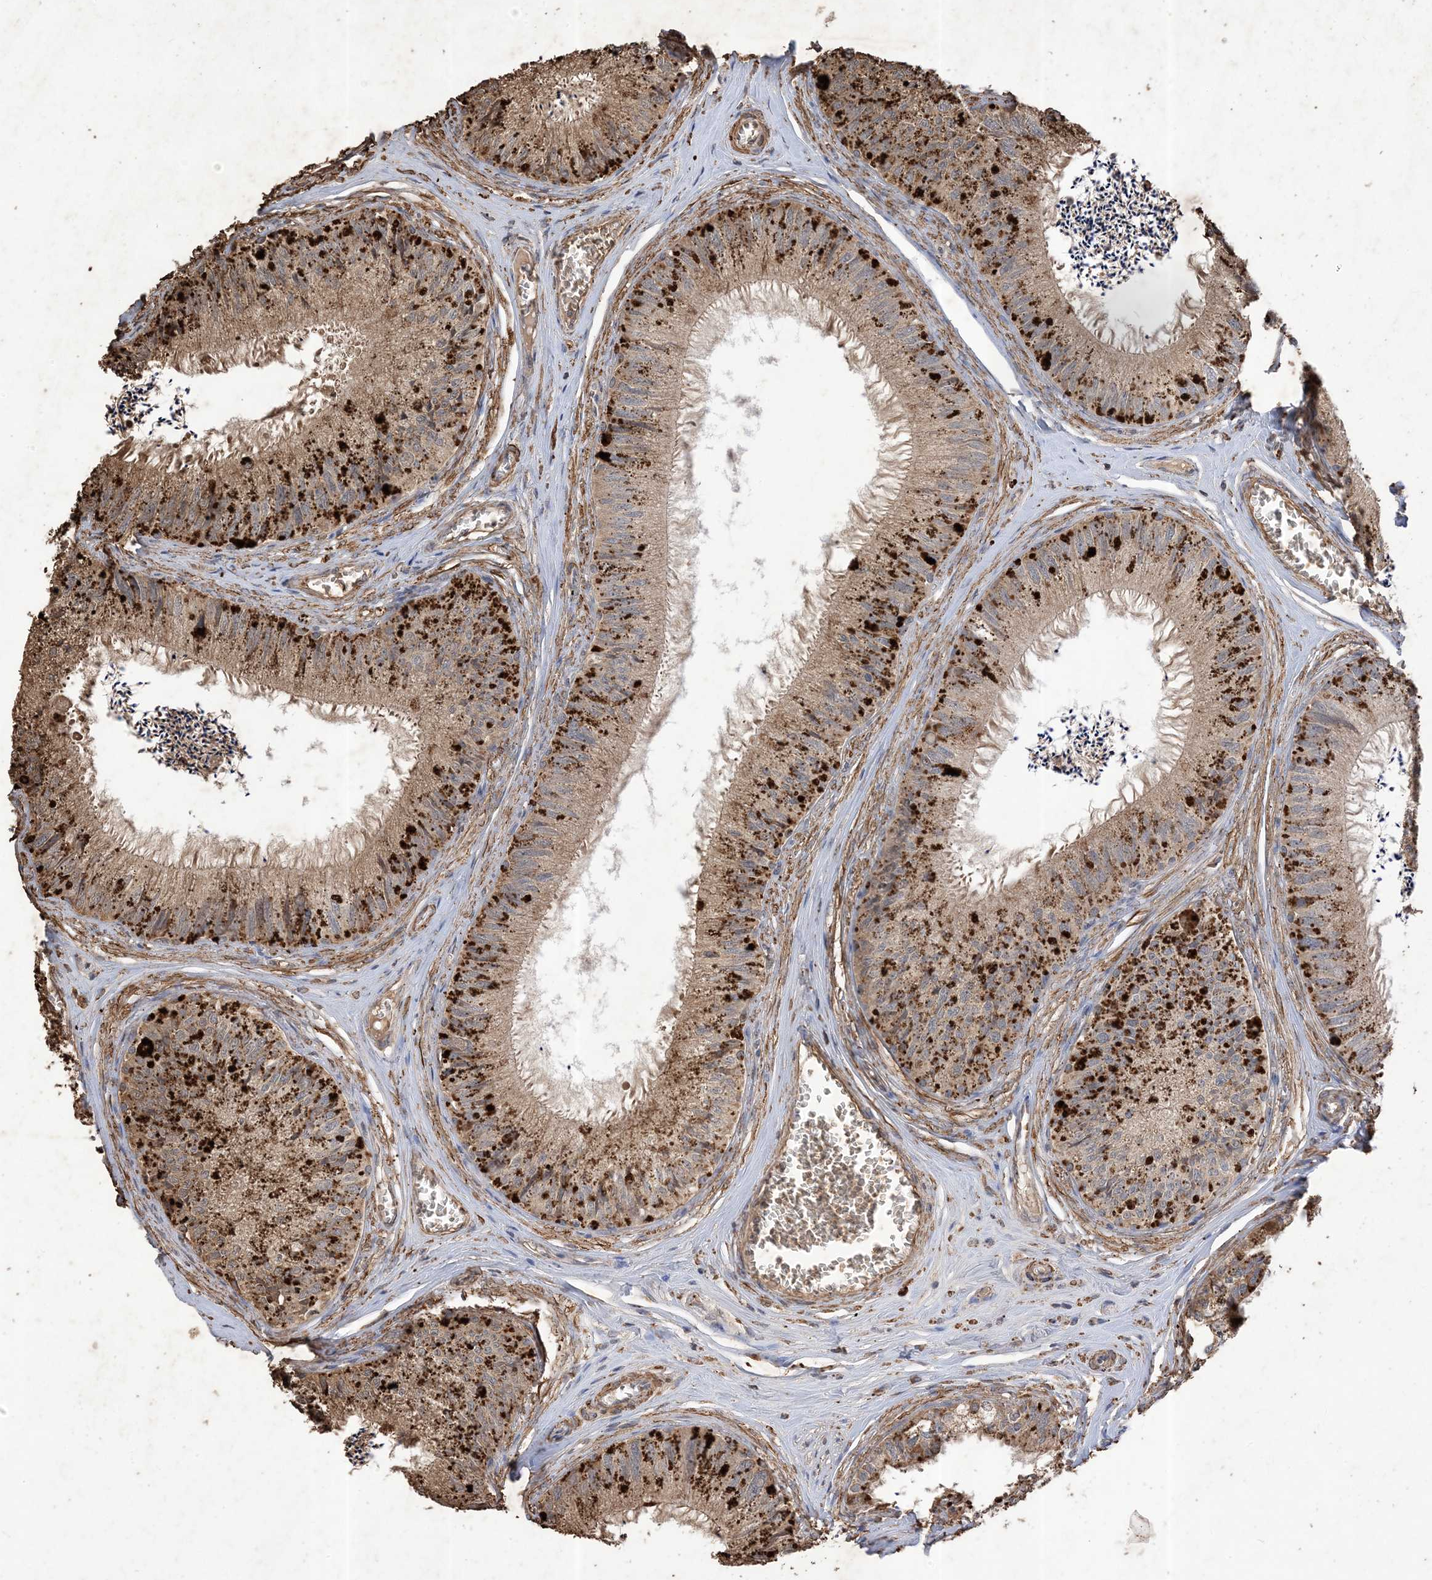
{"staining": {"intensity": "moderate", "quantity": ">75%", "location": "cytoplasmic/membranous"}, "tissue": "epididymis", "cell_type": "Glandular cells", "image_type": "normal", "snomed": [{"axis": "morphology", "description": "Normal tissue, NOS"}, {"axis": "topography", "description": "Epididymis"}], "caption": "Epididymis stained with immunohistochemistry (IHC) exhibits moderate cytoplasmic/membranous positivity in approximately >75% of glandular cells. Nuclei are stained in blue.", "gene": "HPS4", "patient": {"sex": "male", "age": 79}}